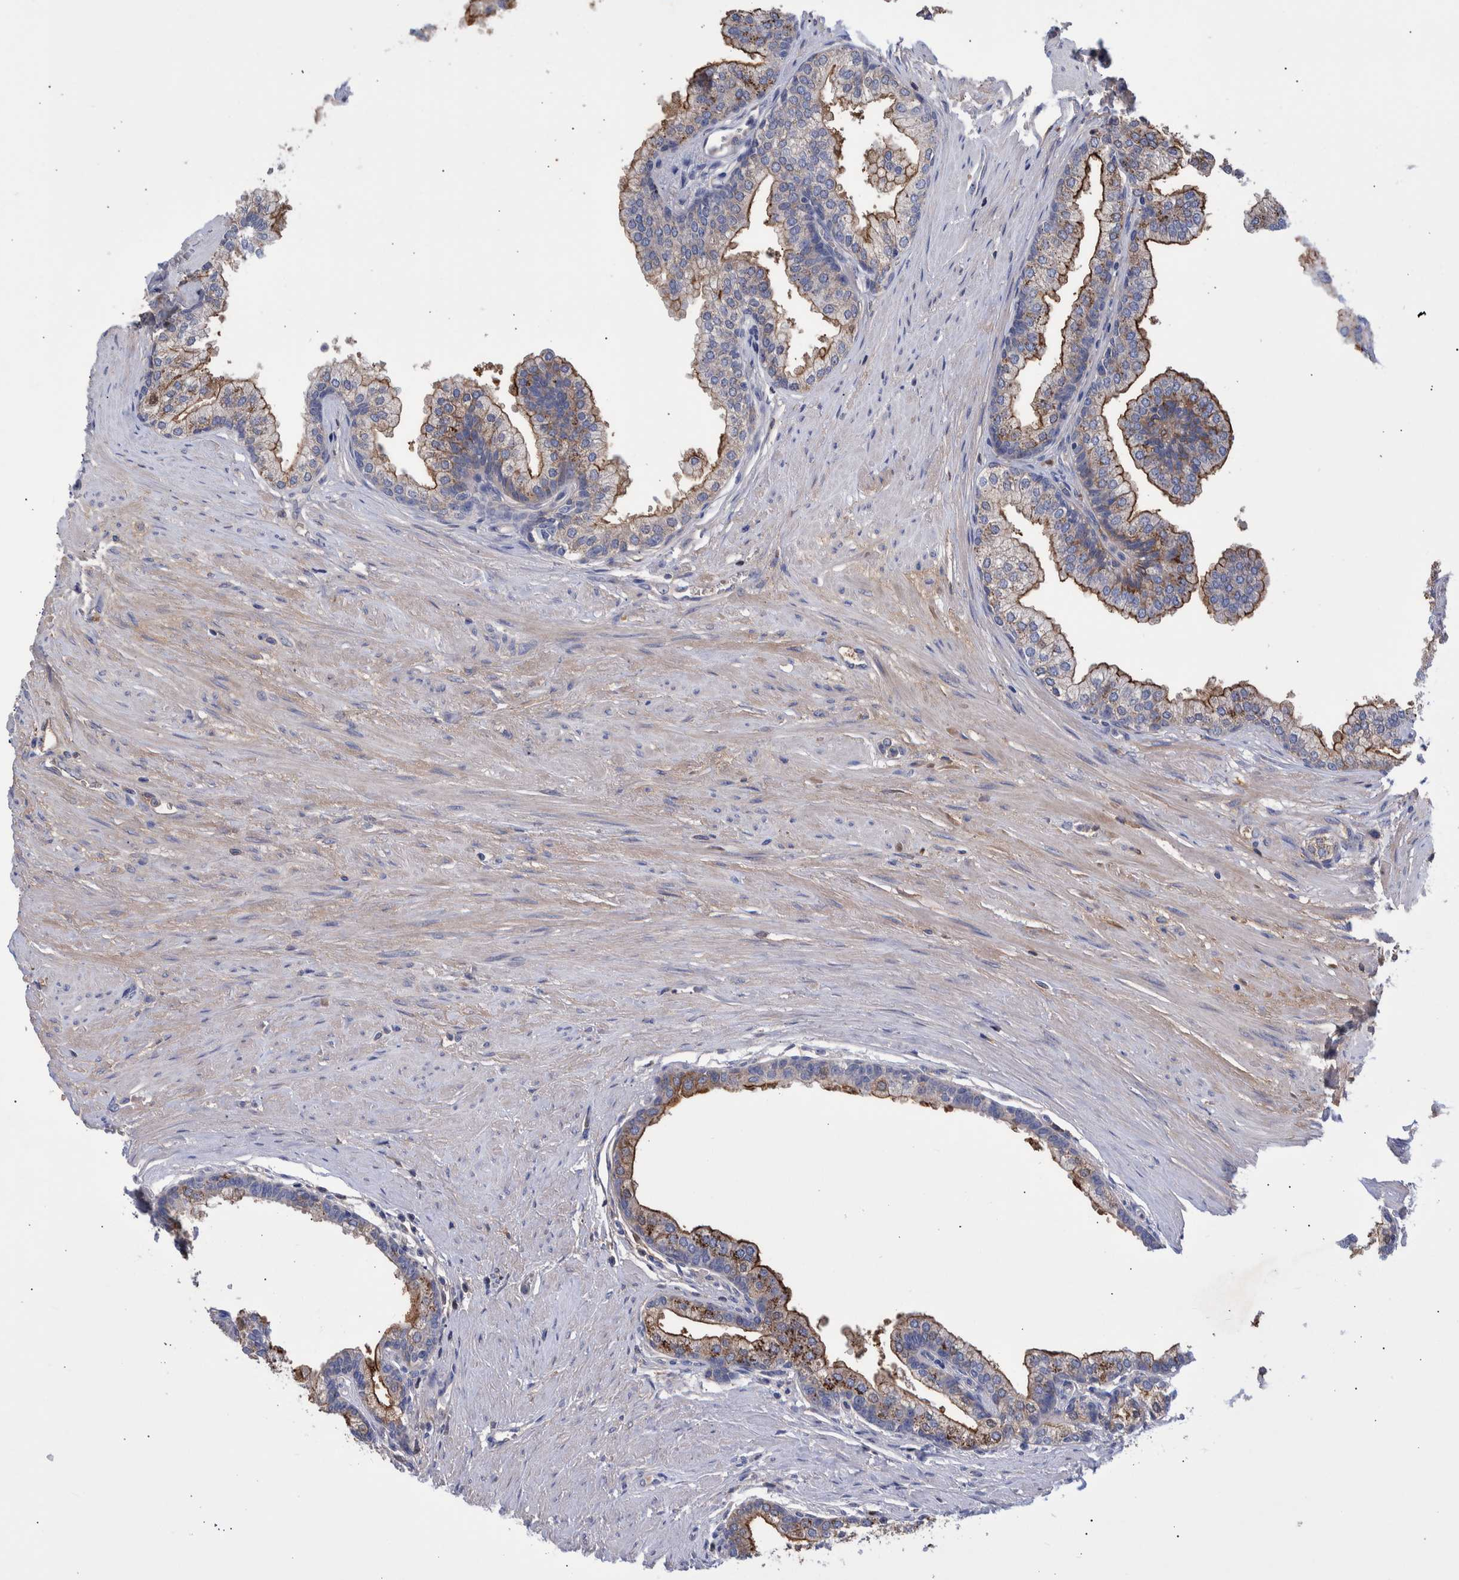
{"staining": {"intensity": "moderate", "quantity": "25%-75%", "location": "cytoplasmic/membranous"}, "tissue": "prostate", "cell_type": "Glandular cells", "image_type": "normal", "snomed": [{"axis": "morphology", "description": "Normal tissue, NOS"}, {"axis": "morphology", "description": "Urothelial carcinoma, Low grade"}, {"axis": "topography", "description": "Urinary bladder"}, {"axis": "topography", "description": "Prostate"}], "caption": "This is a micrograph of IHC staining of benign prostate, which shows moderate expression in the cytoplasmic/membranous of glandular cells.", "gene": "DLL4", "patient": {"sex": "male", "age": 60}}